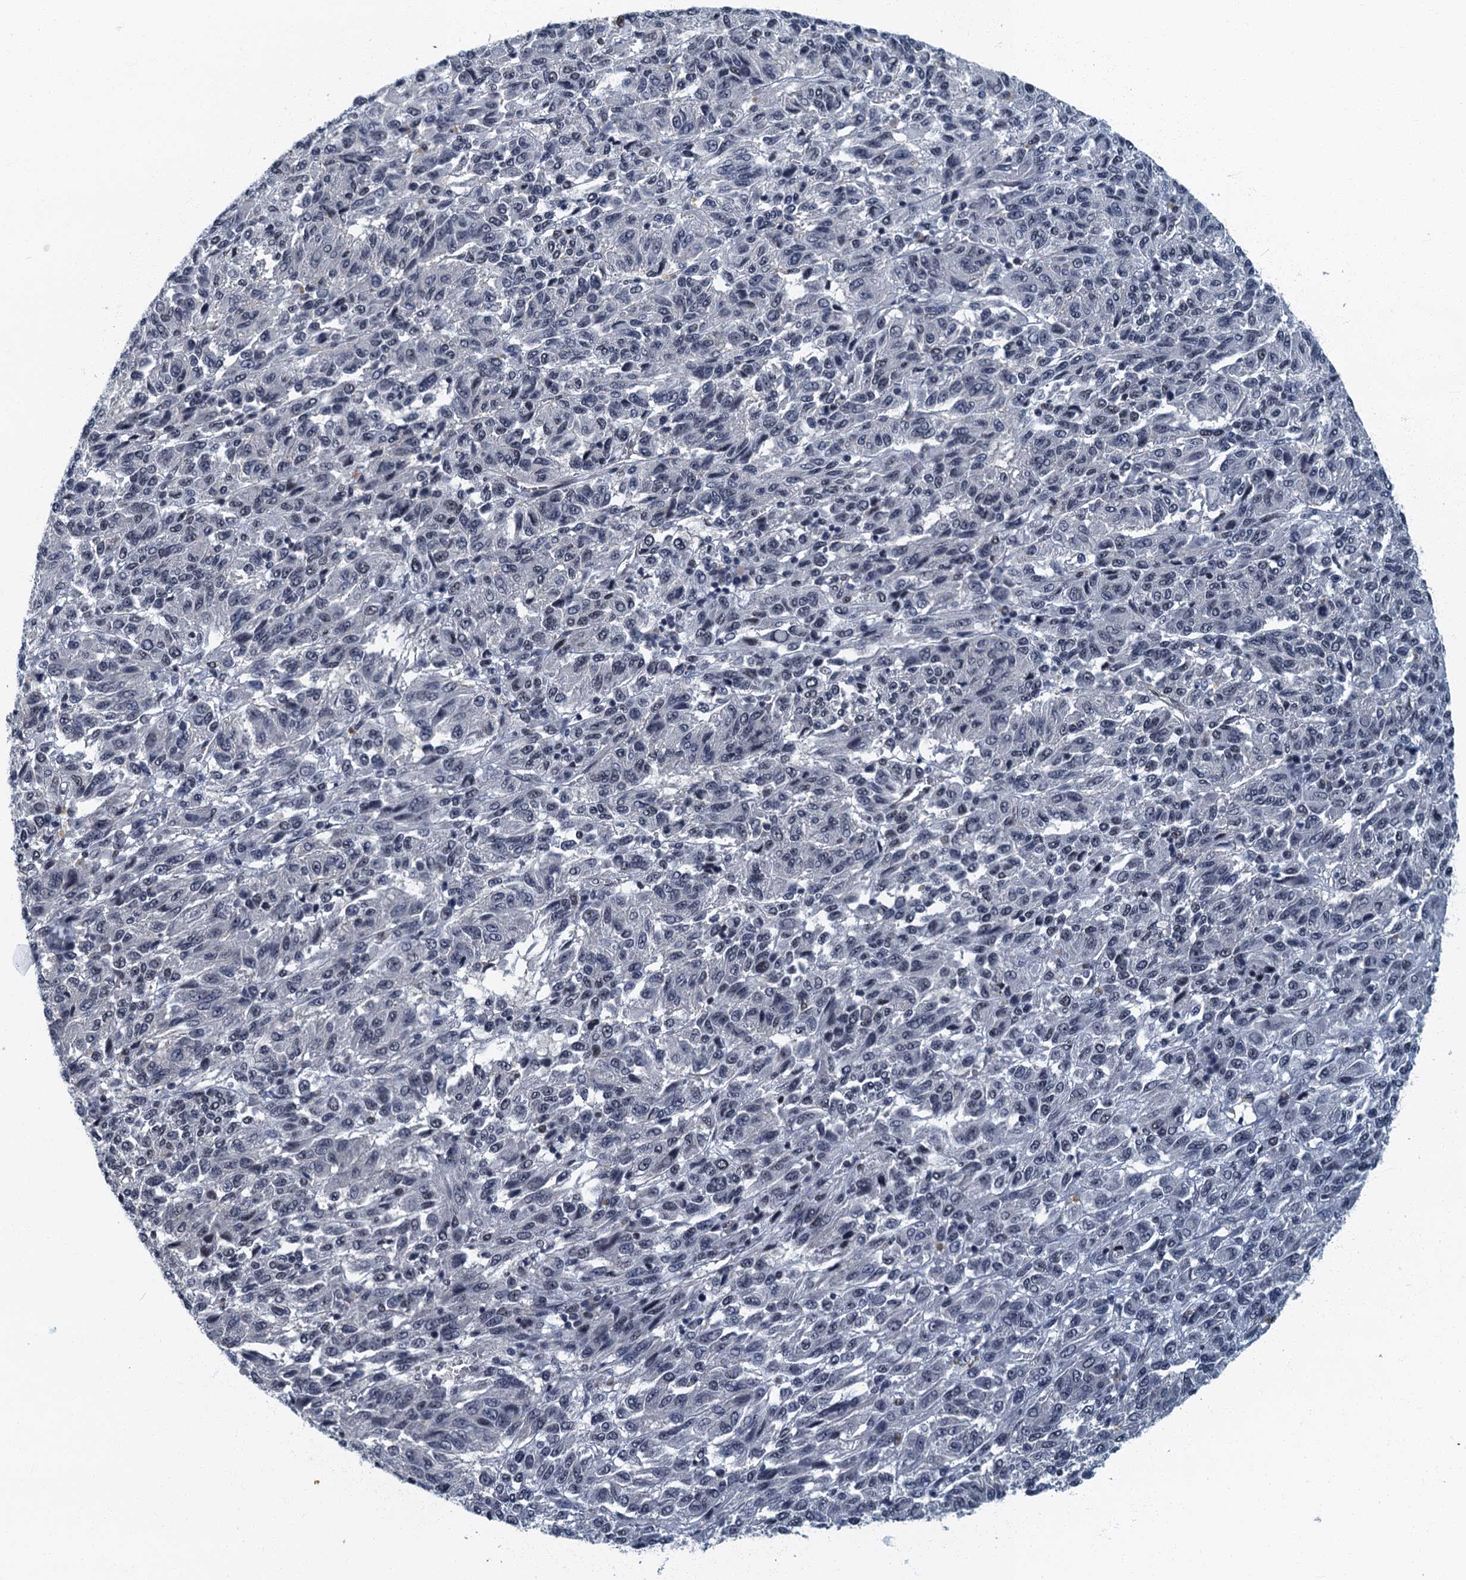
{"staining": {"intensity": "weak", "quantity": "25%-75%", "location": "nuclear"}, "tissue": "melanoma", "cell_type": "Tumor cells", "image_type": "cancer", "snomed": [{"axis": "morphology", "description": "Malignant melanoma, Metastatic site"}, {"axis": "topography", "description": "Lung"}], "caption": "Protein staining of malignant melanoma (metastatic site) tissue exhibits weak nuclear positivity in approximately 25%-75% of tumor cells. (DAB (3,3'-diaminobenzidine) IHC with brightfield microscopy, high magnification).", "gene": "GADL1", "patient": {"sex": "male", "age": 64}}